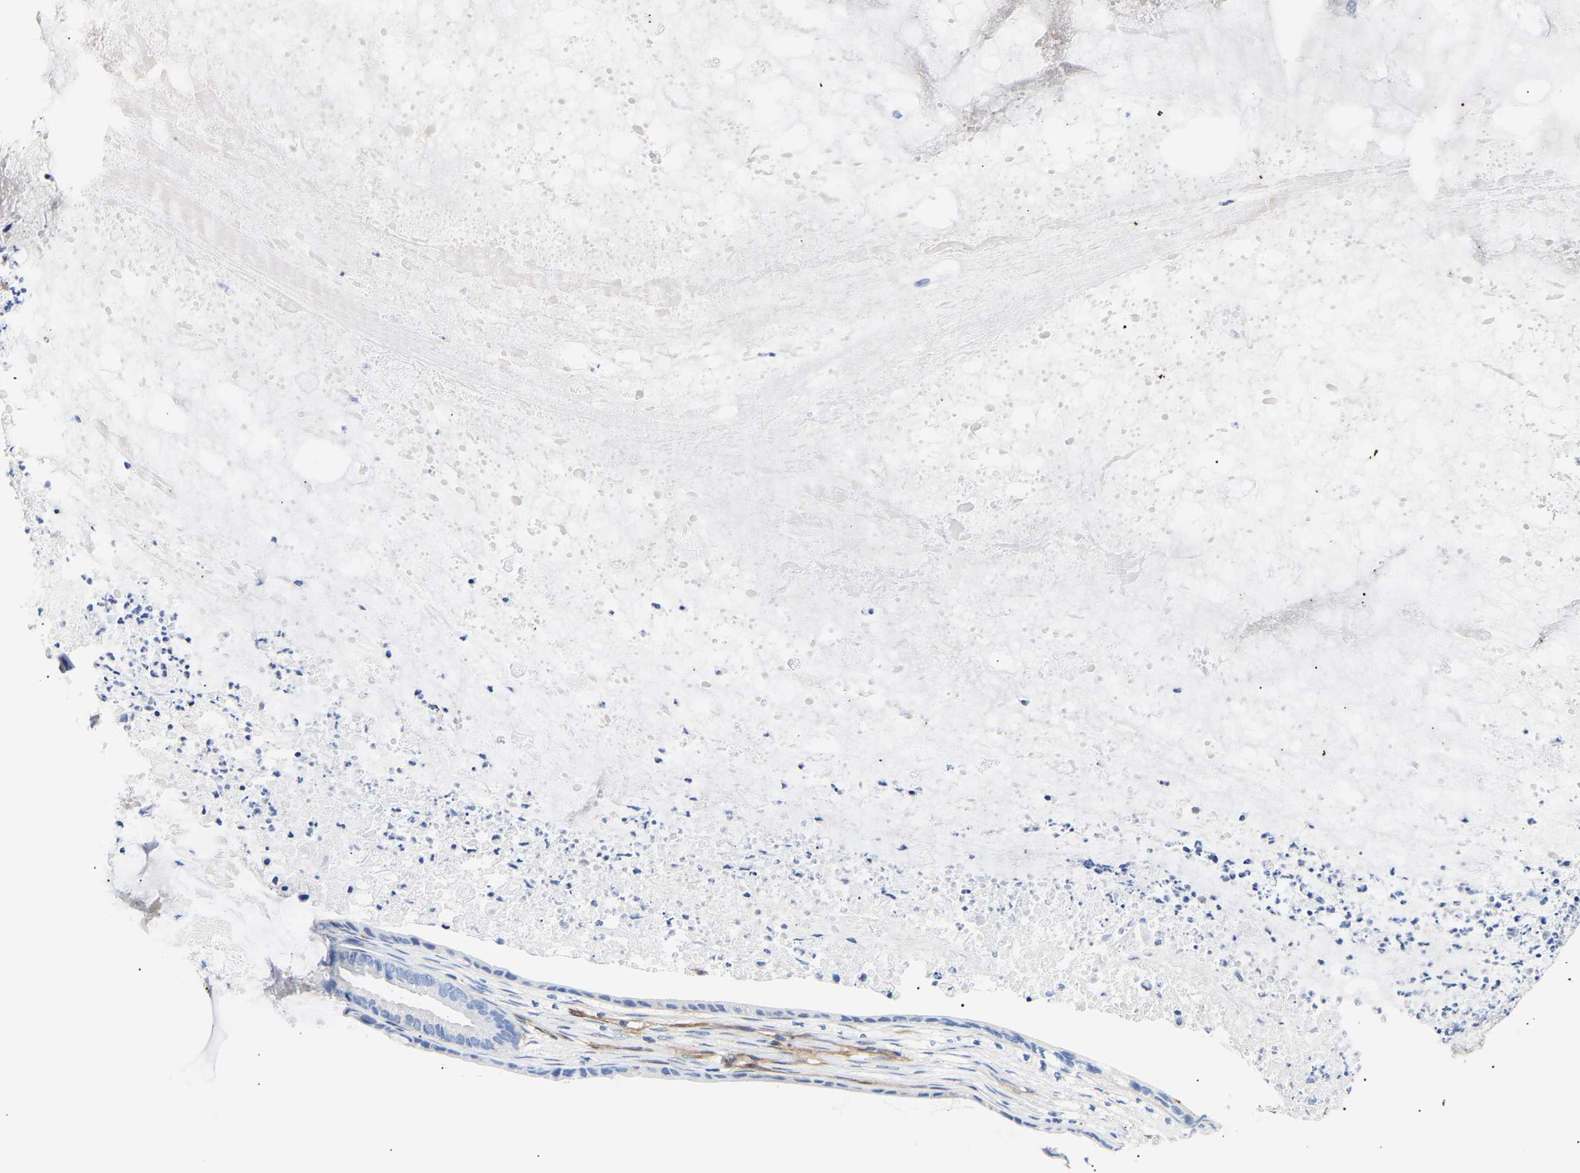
{"staining": {"intensity": "negative", "quantity": "none", "location": "none"}, "tissue": "ovarian cancer", "cell_type": "Tumor cells", "image_type": "cancer", "snomed": [{"axis": "morphology", "description": "Cystadenocarcinoma, mucinous, NOS"}, {"axis": "topography", "description": "Ovary"}], "caption": "Ovarian mucinous cystadenocarcinoma stained for a protein using immunohistochemistry (IHC) reveals no positivity tumor cells.", "gene": "IGFBP7", "patient": {"sex": "female", "age": 80}}